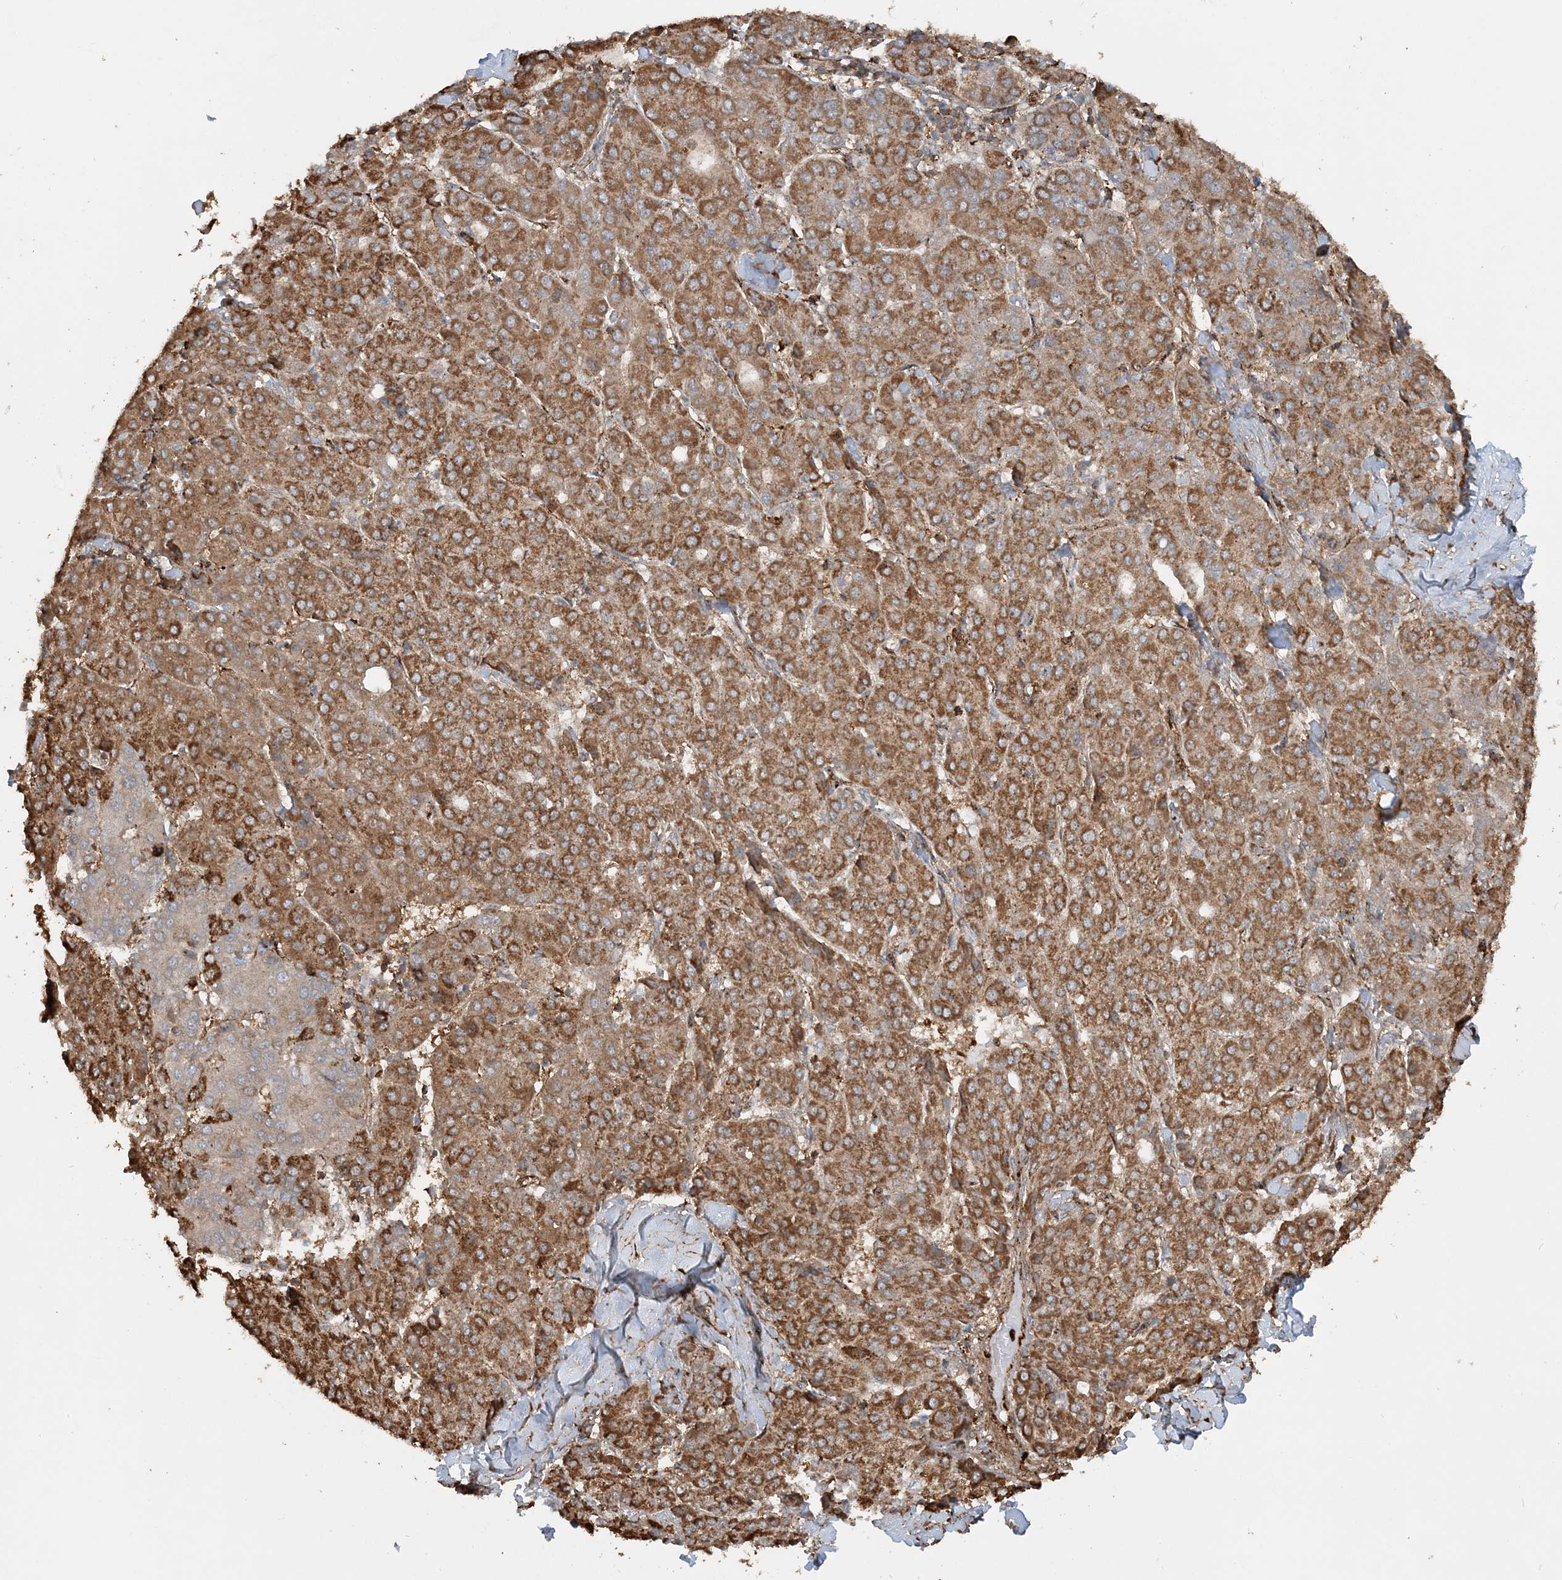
{"staining": {"intensity": "moderate", "quantity": ">75%", "location": "cytoplasmic/membranous"}, "tissue": "liver cancer", "cell_type": "Tumor cells", "image_type": "cancer", "snomed": [{"axis": "morphology", "description": "Carcinoma, Hepatocellular, NOS"}, {"axis": "topography", "description": "Liver"}], "caption": "A brown stain labels moderate cytoplasmic/membranous positivity of a protein in liver cancer tumor cells.", "gene": "DSTN", "patient": {"sex": "male", "age": 65}}